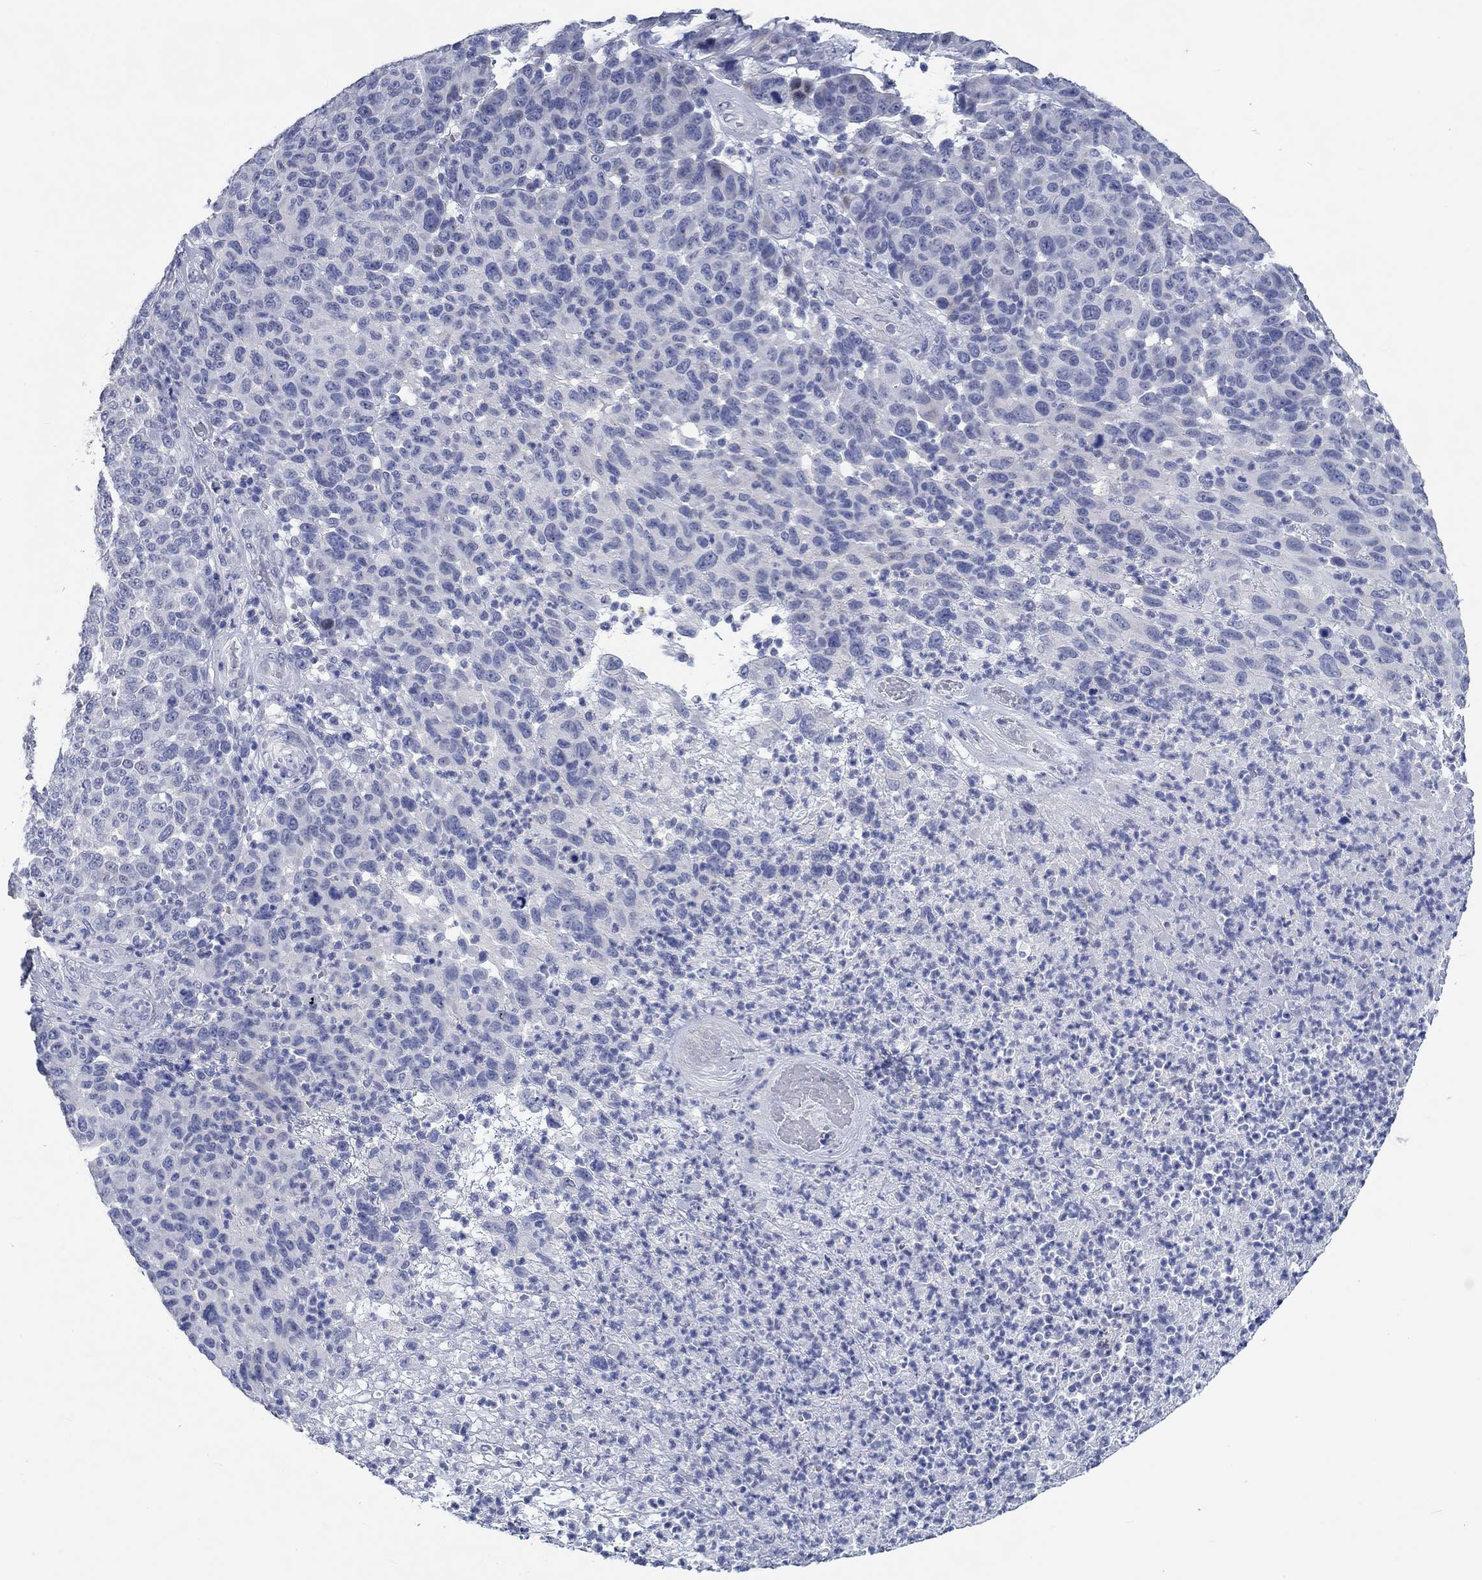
{"staining": {"intensity": "negative", "quantity": "none", "location": "none"}, "tissue": "melanoma", "cell_type": "Tumor cells", "image_type": "cancer", "snomed": [{"axis": "morphology", "description": "Malignant melanoma, NOS"}, {"axis": "topography", "description": "Skin"}], "caption": "There is no significant staining in tumor cells of melanoma. (Stains: DAB immunohistochemistry (IHC) with hematoxylin counter stain, Microscopy: brightfield microscopy at high magnification).", "gene": "C4orf47", "patient": {"sex": "male", "age": 59}}